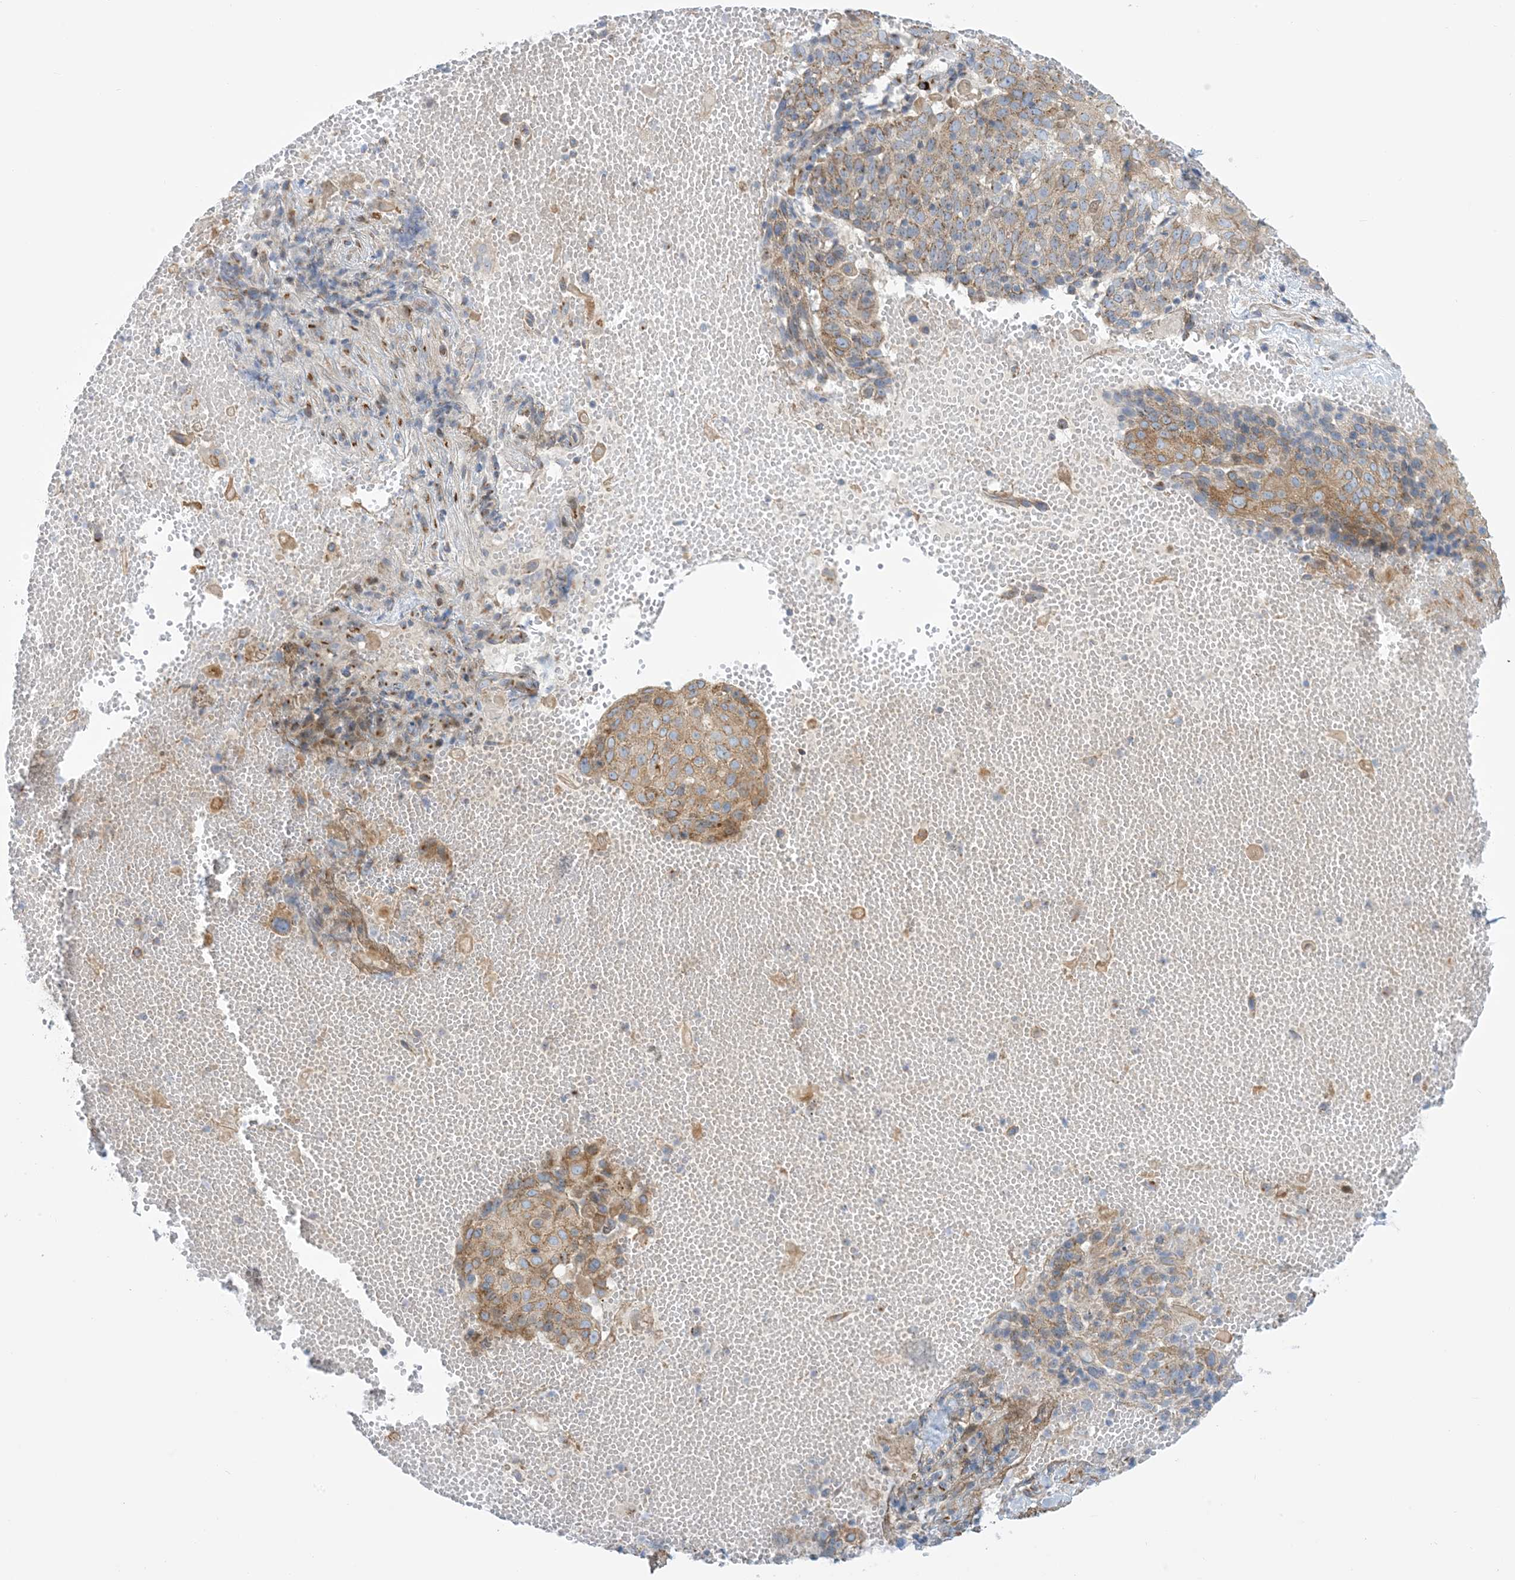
{"staining": {"intensity": "moderate", "quantity": "25%-75%", "location": "cytoplasmic/membranous"}, "tissue": "cervical cancer", "cell_type": "Tumor cells", "image_type": "cancer", "snomed": [{"axis": "morphology", "description": "Squamous cell carcinoma, NOS"}, {"axis": "topography", "description": "Cervix"}], "caption": "A brown stain labels moderate cytoplasmic/membranous staining of a protein in squamous cell carcinoma (cervical) tumor cells. The staining was performed using DAB to visualize the protein expression in brown, while the nuclei were stained in blue with hematoxylin (Magnification: 20x).", "gene": "AFTPH", "patient": {"sex": "female", "age": 74}}